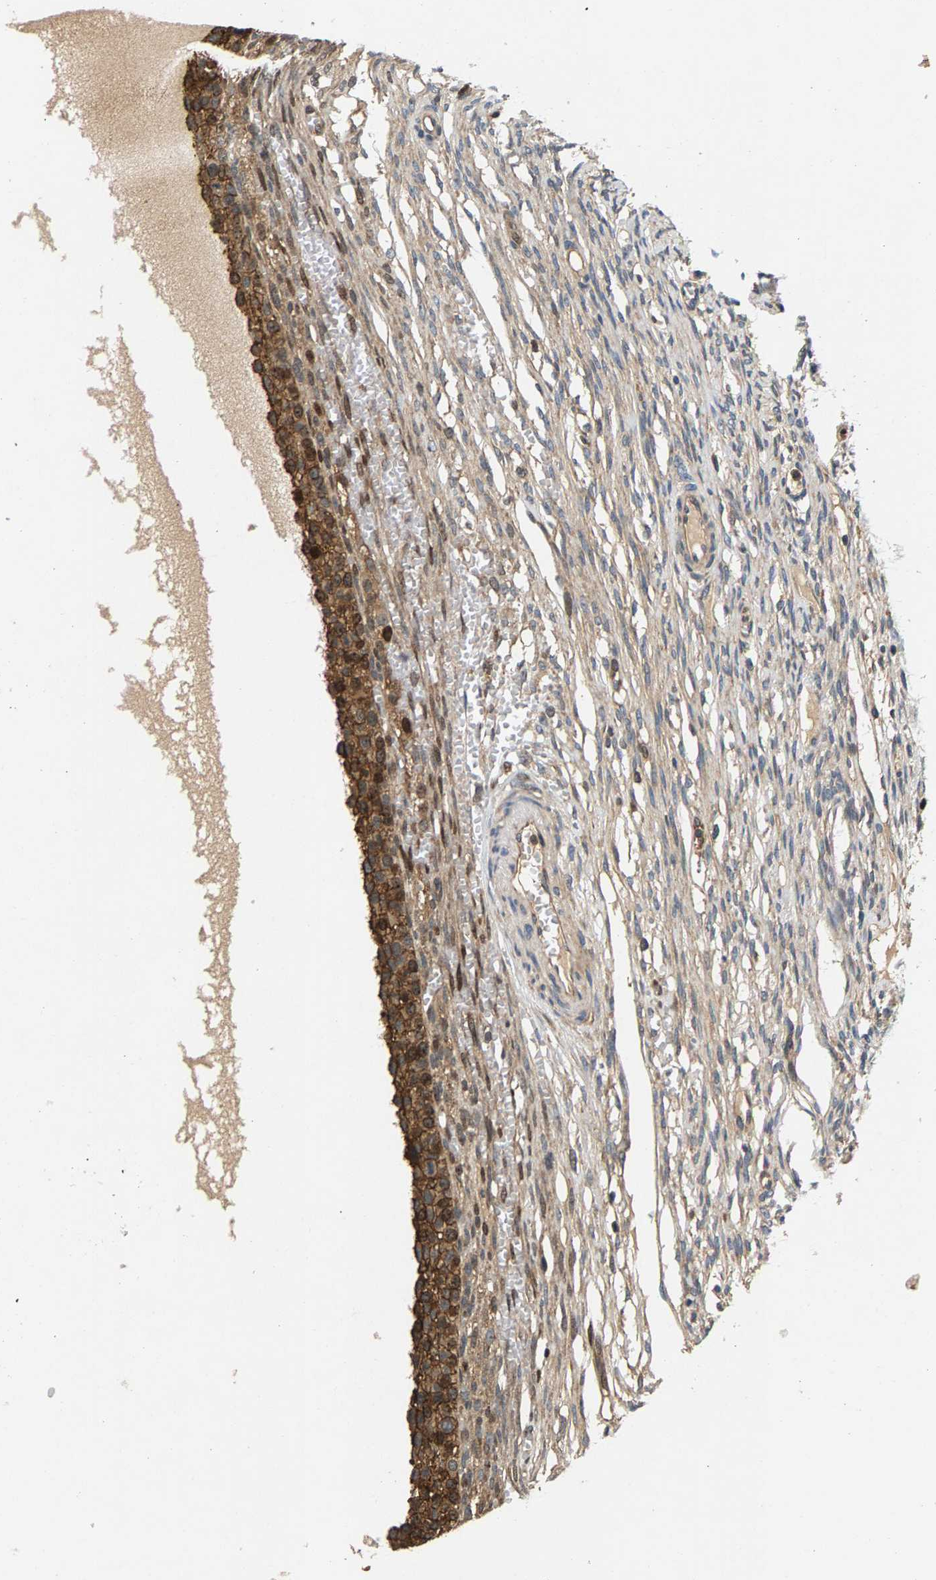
{"staining": {"intensity": "weak", "quantity": ">75%", "location": "cytoplasmic/membranous"}, "tissue": "ovary", "cell_type": "Follicle cells", "image_type": "normal", "snomed": [{"axis": "morphology", "description": "Normal tissue, NOS"}, {"axis": "topography", "description": "Ovary"}], "caption": "Protein staining of unremarkable ovary exhibits weak cytoplasmic/membranous expression in approximately >75% of follicle cells.", "gene": "FAM78A", "patient": {"sex": "female", "age": 33}}